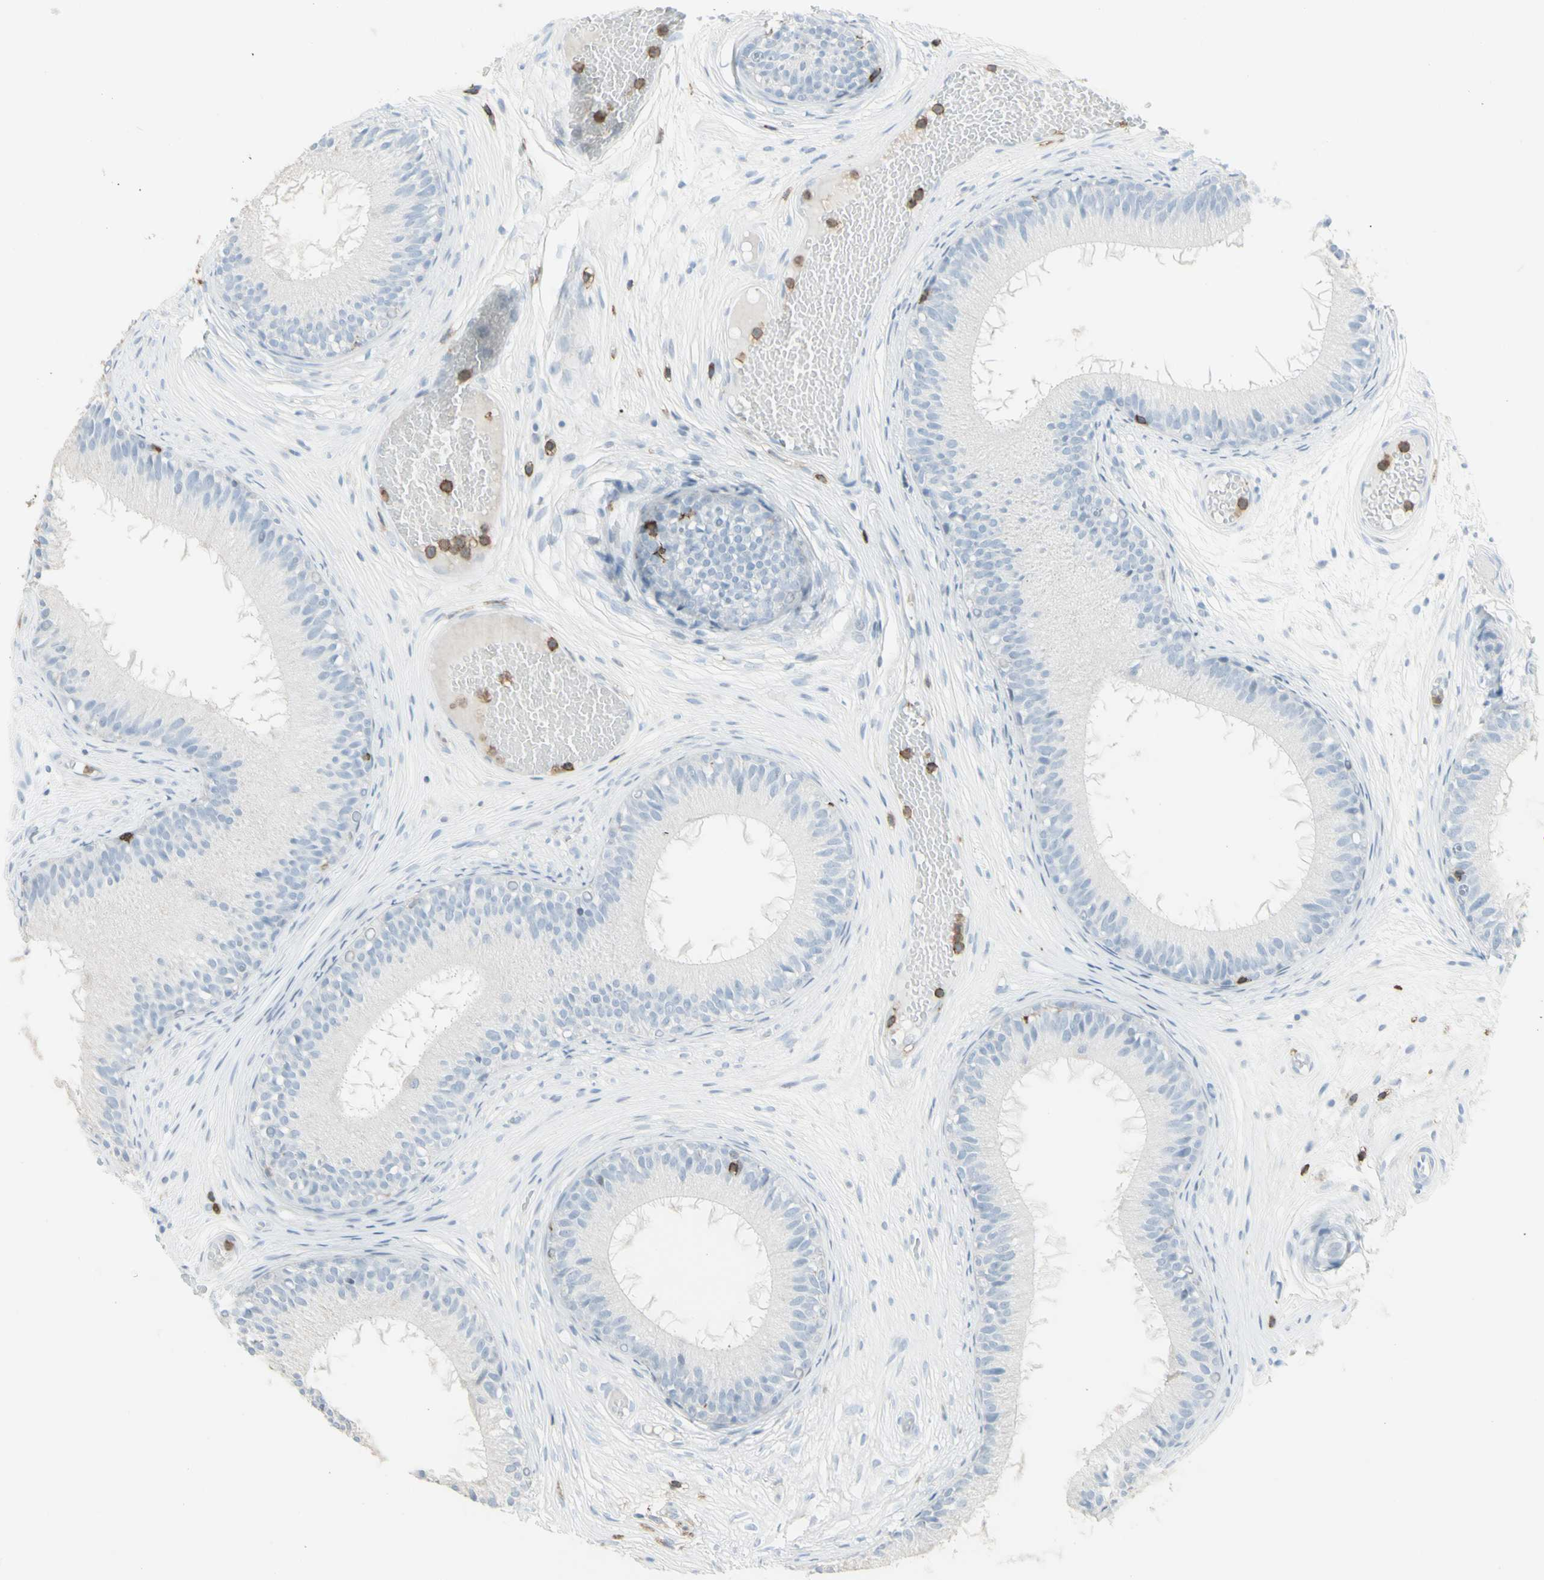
{"staining": {"intensity": "negative", "quantity": "none", "location": "none"}, "tissue": "epididymis", "cell_type": "Glandular cells", "image_type": "normal", "snomed": [{"axis": "morphology", "description": "Normal tissue, NOS"}, {"axis": "morphology", "description": "Atrophy, NOS"}, {"axis": "topography", "description": "Testis"}, {"axis": "topography", "description": "Epididymis"}], "caption": "Immunohistochemistry (IHC) of normal human epididymis displays no positivity in glandular cells. (DAB (3,3'-diaminobenzidine) IHC with hematoxylin counter stain).", "gene": "NRG1", "patient": {"sex": "male", "age": 18}}